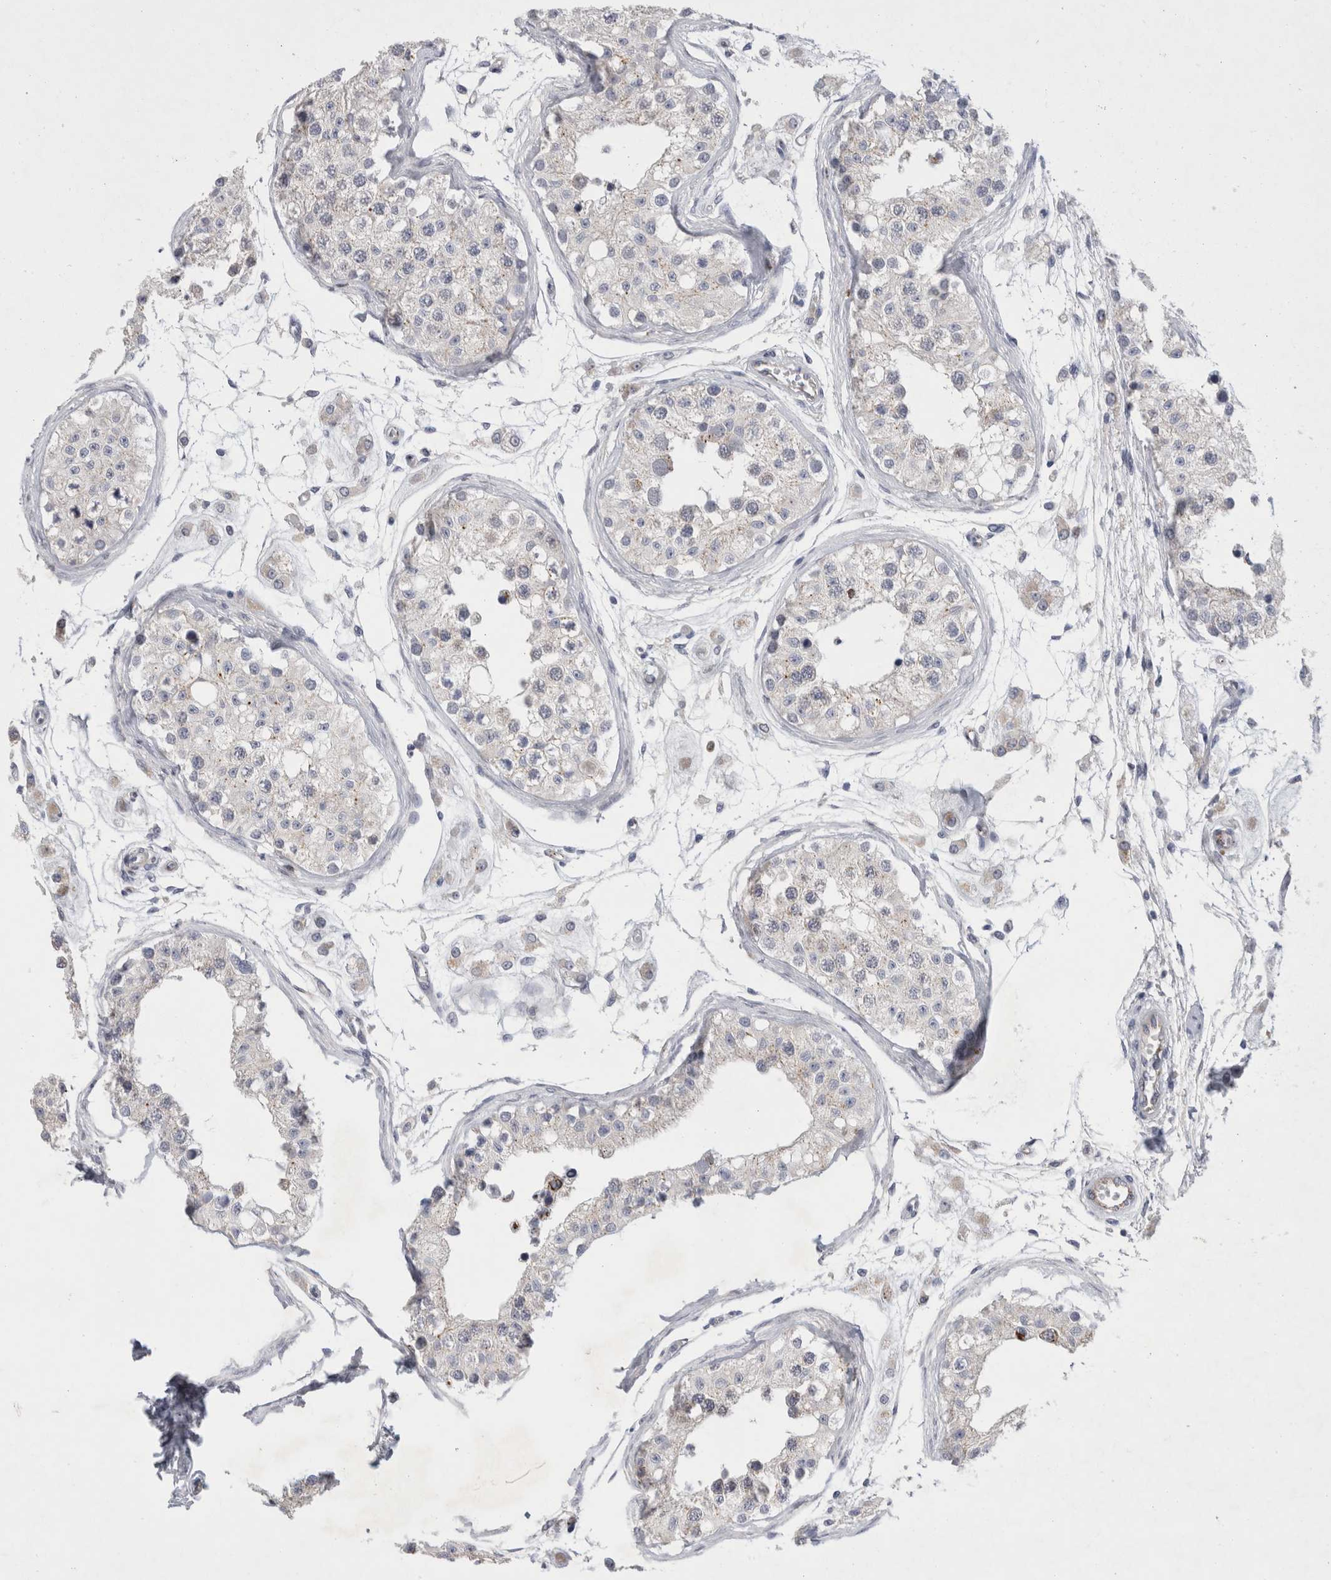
{"staining": {"intensity": "negative", "quantity": "none", "location": "none"}, "tissue": "testis", "cell_type": "Cells in seminiferous ducts", "image_type": "normal", "snomed": [{"axis": "morphology", "description": "Normal tissue, NOS"}, {"axis": "morphology", "description": "Adenocarcinoma, metastatic, NOS"}, {"axis": "topography", "description": "Testis"}], "caption": "Cells in seminiferous ducts show no significant protein expression in unremarkable testis.", "gene": "GAA", "patient": {"sex": "male", "age": 26}}